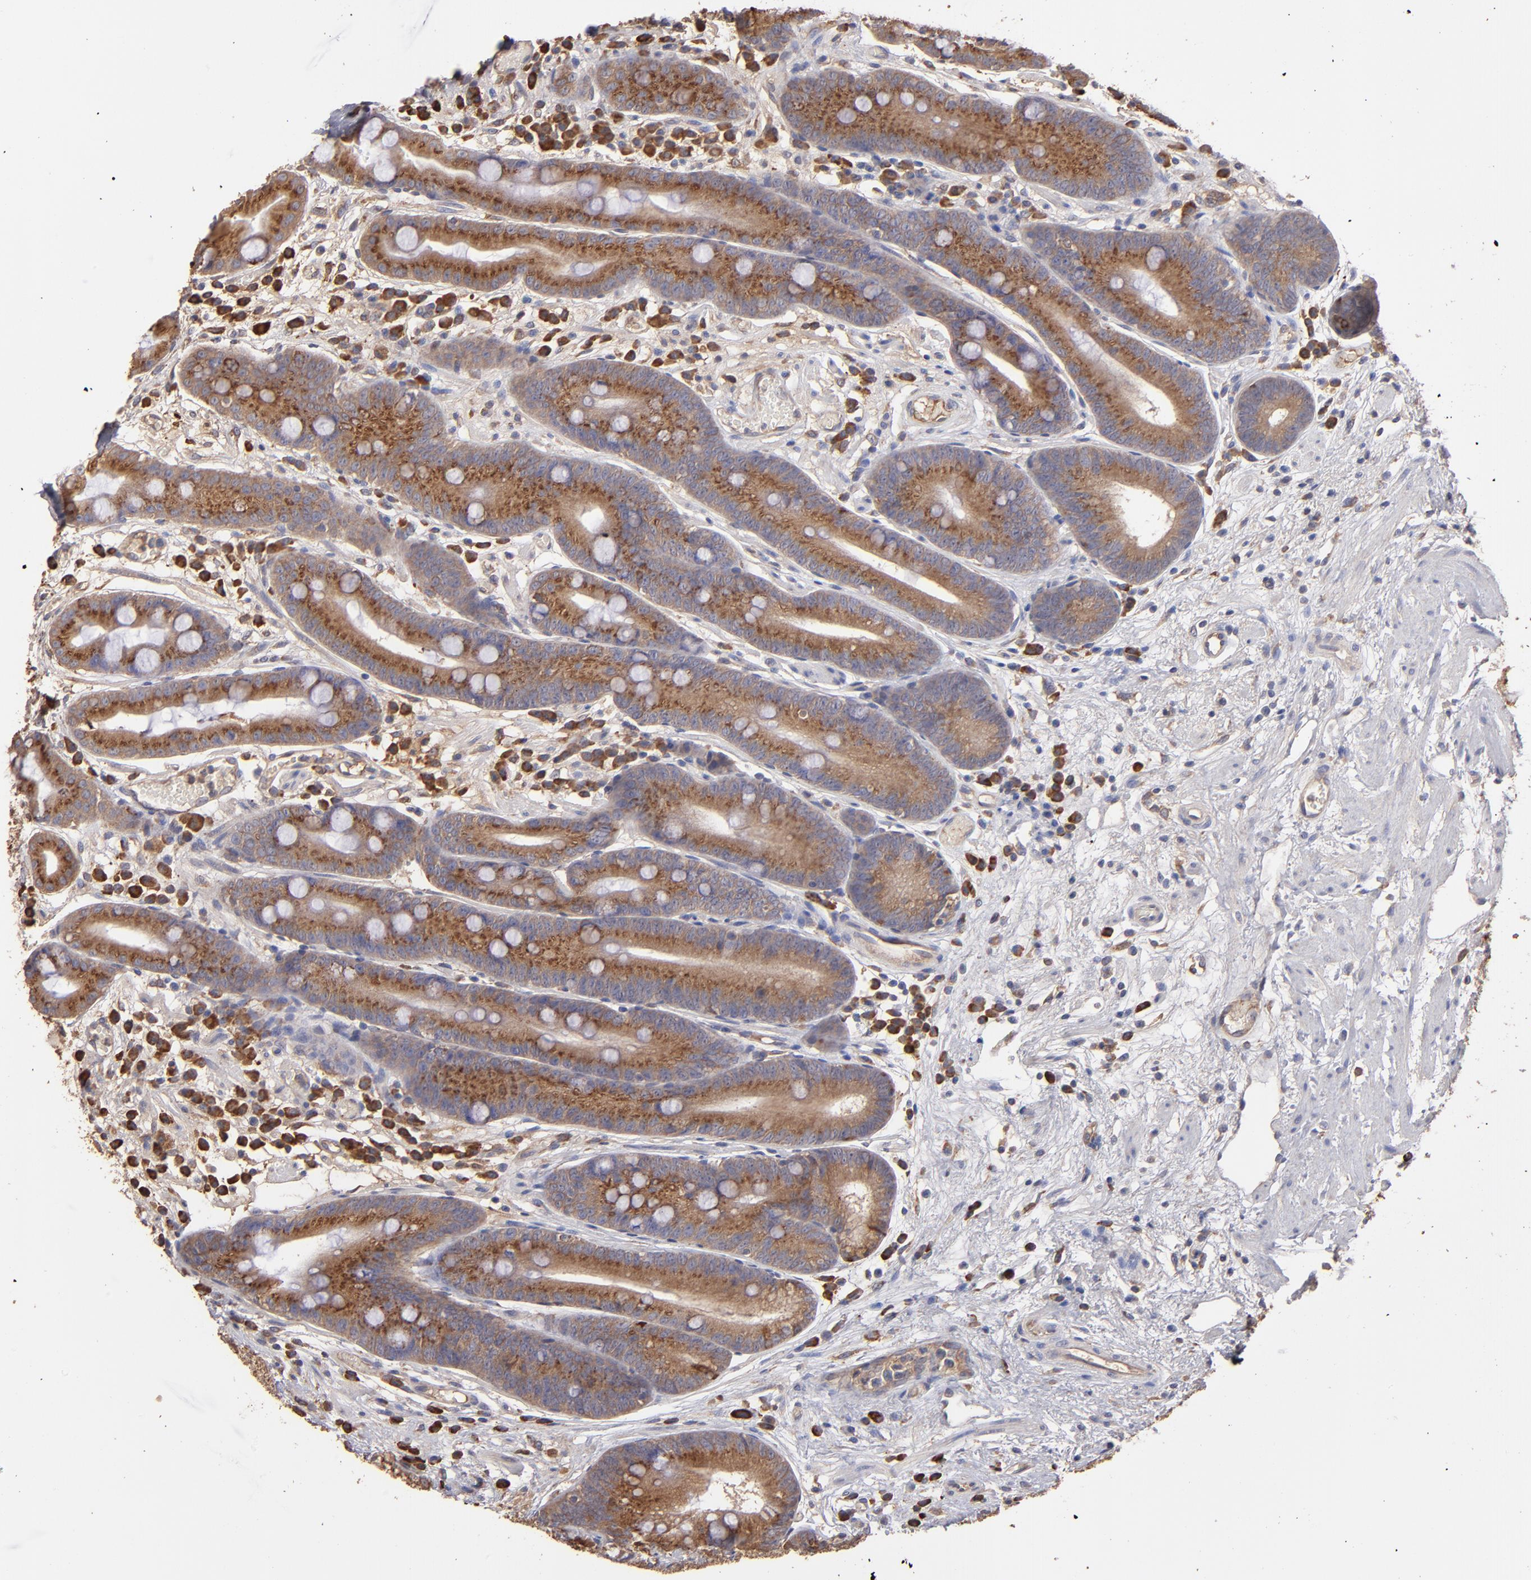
{"staining": {"intensity": "moderate", "quantity": ">75%", "location": "cytoplasmic/membranous"}, "tissue": "stomach", "cell_type": "Glandular cells", "image_type": "normal", "snomed": [{"axis": "morphology", "description": "Normal tissue, NOS"}, {"axis": "morphology", "description": "Inflammation, NOS"}, {"axis": "topography", "description": "Stomach, lower"}], "caption": "Protein expression analysis of normal human stomach reveals moderate cytoplasmic/membranous positivity in approximately >75% of glandular cells. (DAB (3,3'-diaminobenzidine) IHC with brightfield microscopy, high magnification).", "gene": "NFKBIE", "patient": {"sex": "male", "age": 59}}